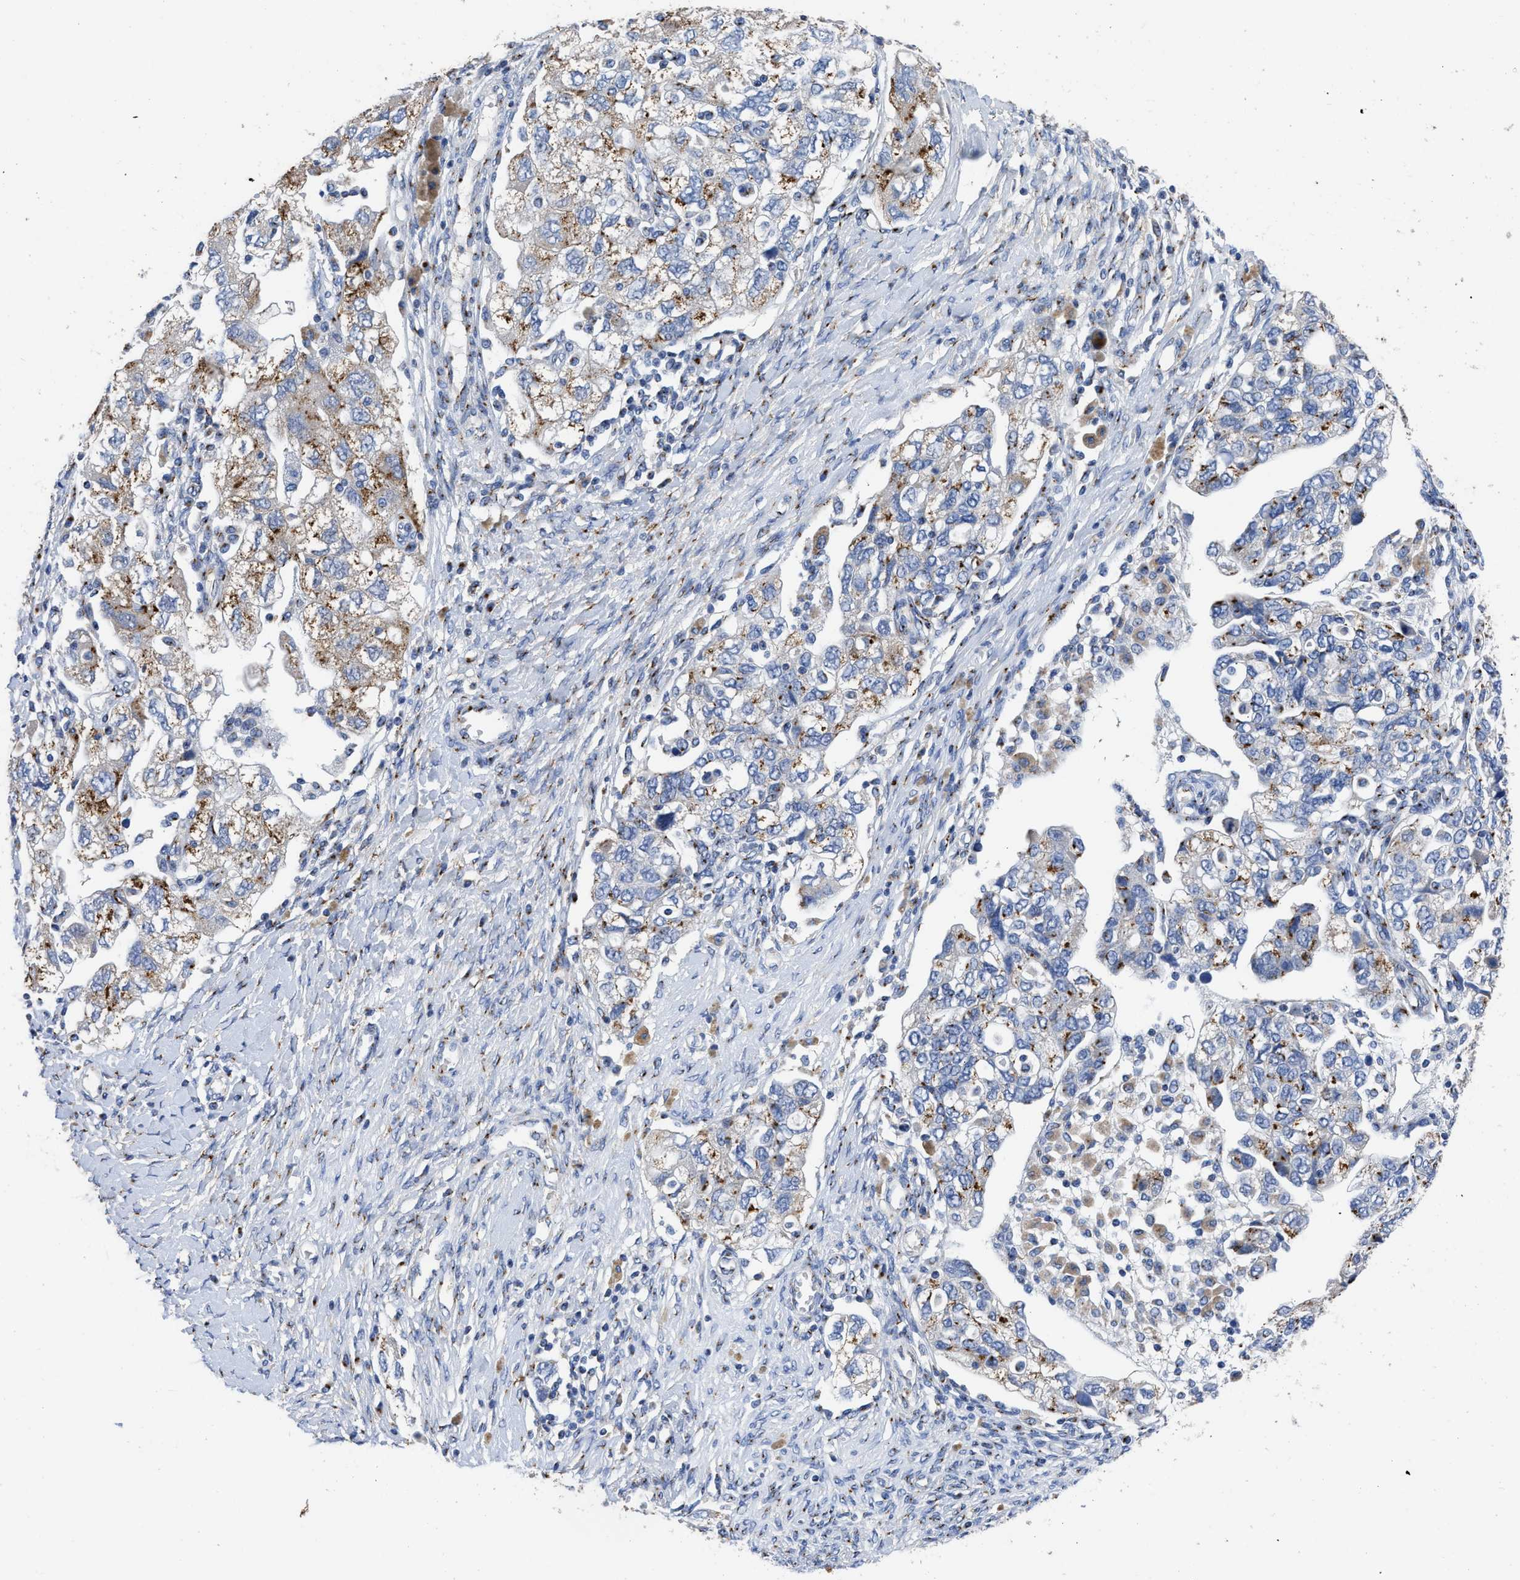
{"staining": {"intensity": "moderate", "quantity": ">75%", "location": "cytoplasmic/membranous"}, "tissue": "ovarian cancer", "cell_type": "Tumor cells", "image_type": "cancer", "snomed": [{"axis": "morphology", "description": "Carcinoma, NOS"}, {"axis": "morphology", "description": "Cystadenocarcinoma, serous, NOS"}, {"axis": "topography", "description": "Ovary"}], "caption": "Human ovarian cancer (carcinoma) stained with a protein marker shows moderate staining in tumor cells.", "gene": "TMEM87A", "patient": {"sex": "female", "age": 69}}